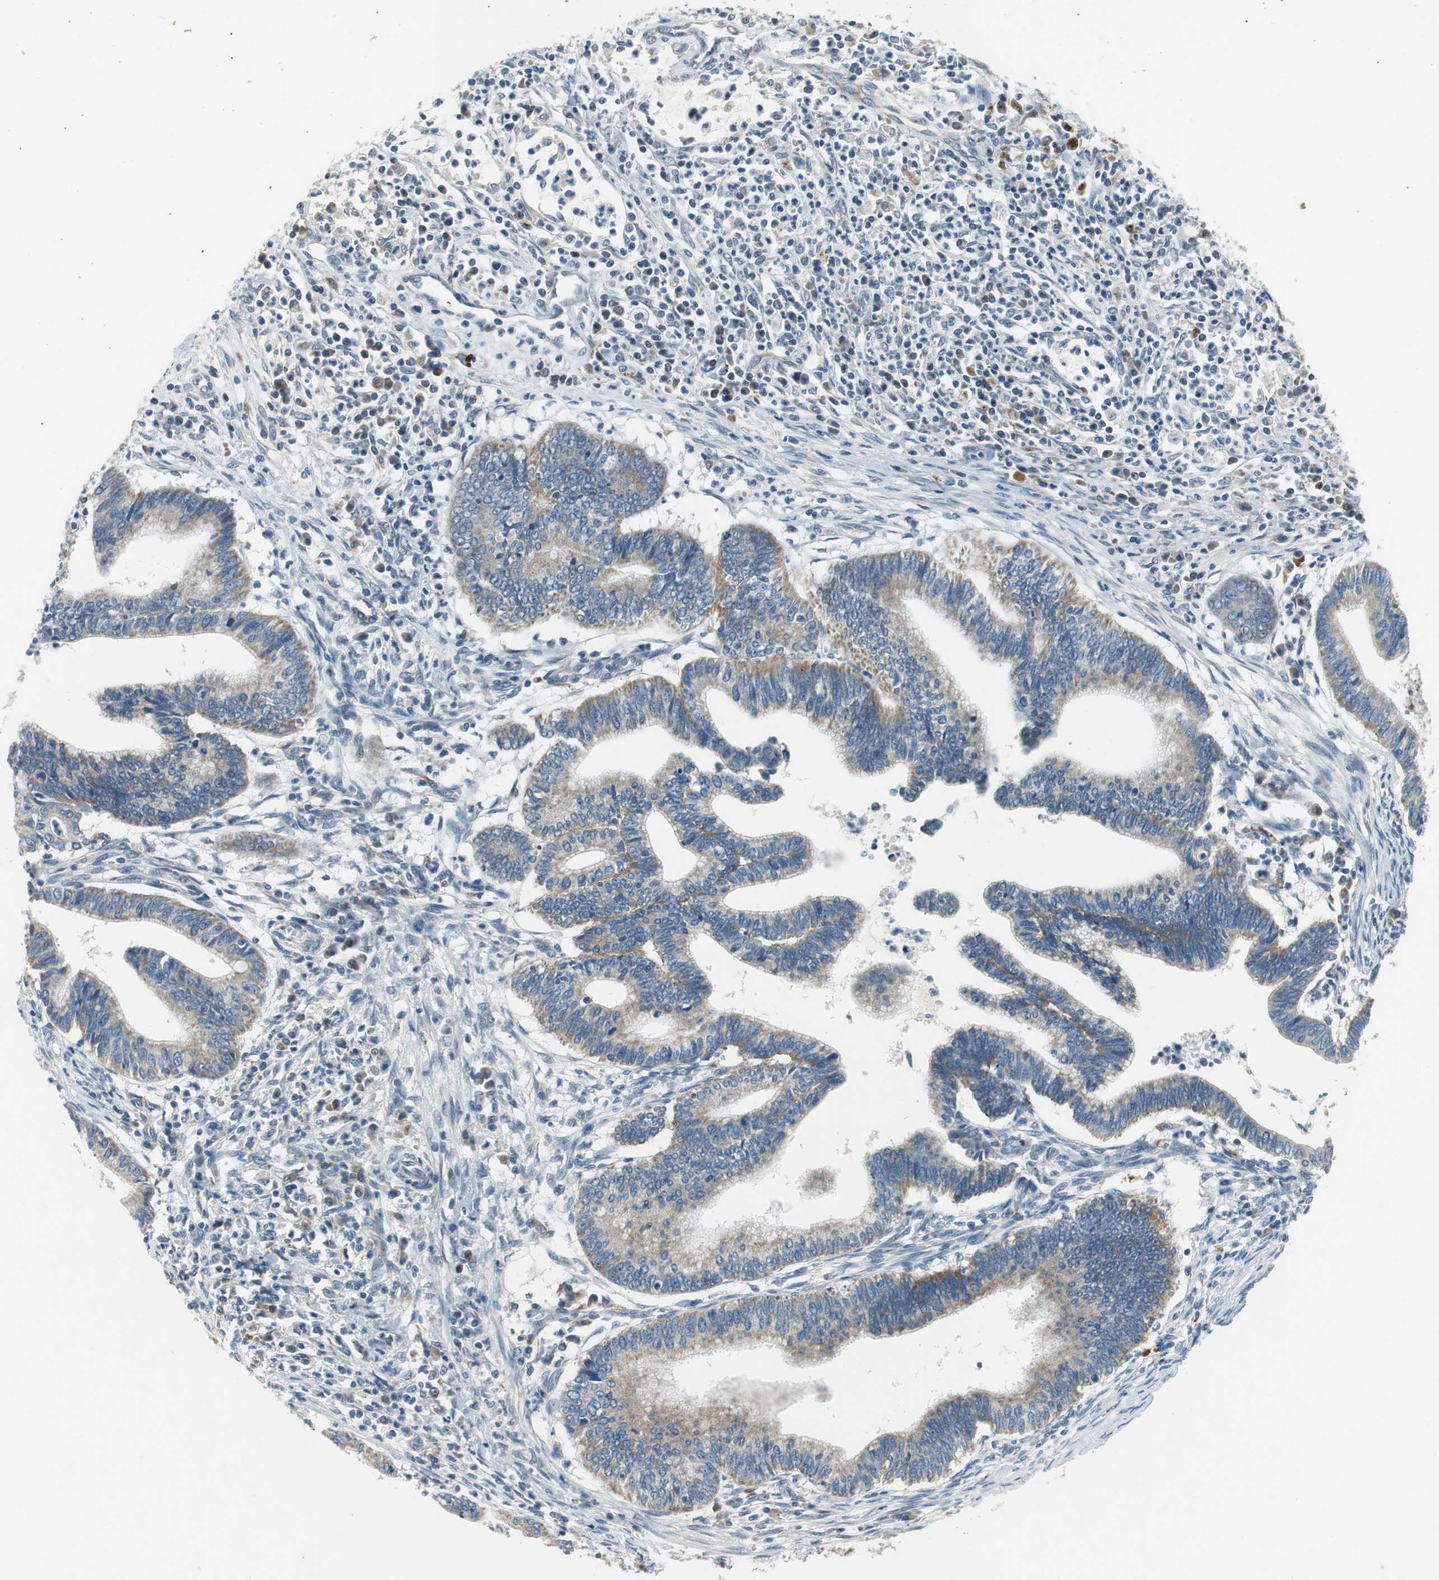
{"staining": {"intensity": "weak", "quantity": "25%-75%", "location": "cytoplasmic/membranous"}, "tissue": "cervical cancer", "cell_type": "Tumor cells", "image_type": "cancer", "snomed": [{"axis": "morphology", "description": "Adenocarcinoma, NOS"}, {"axis": "topography", "description": "Cervix"}], "caption": "IHC of human cervical adenocarcinoma demonstrates low levels of weak cytoplasmic/membranous staining in about 25%-75% of tumor cells.", "gene": "NLGN1", "patient": {"sex": "female", "age": 36}}